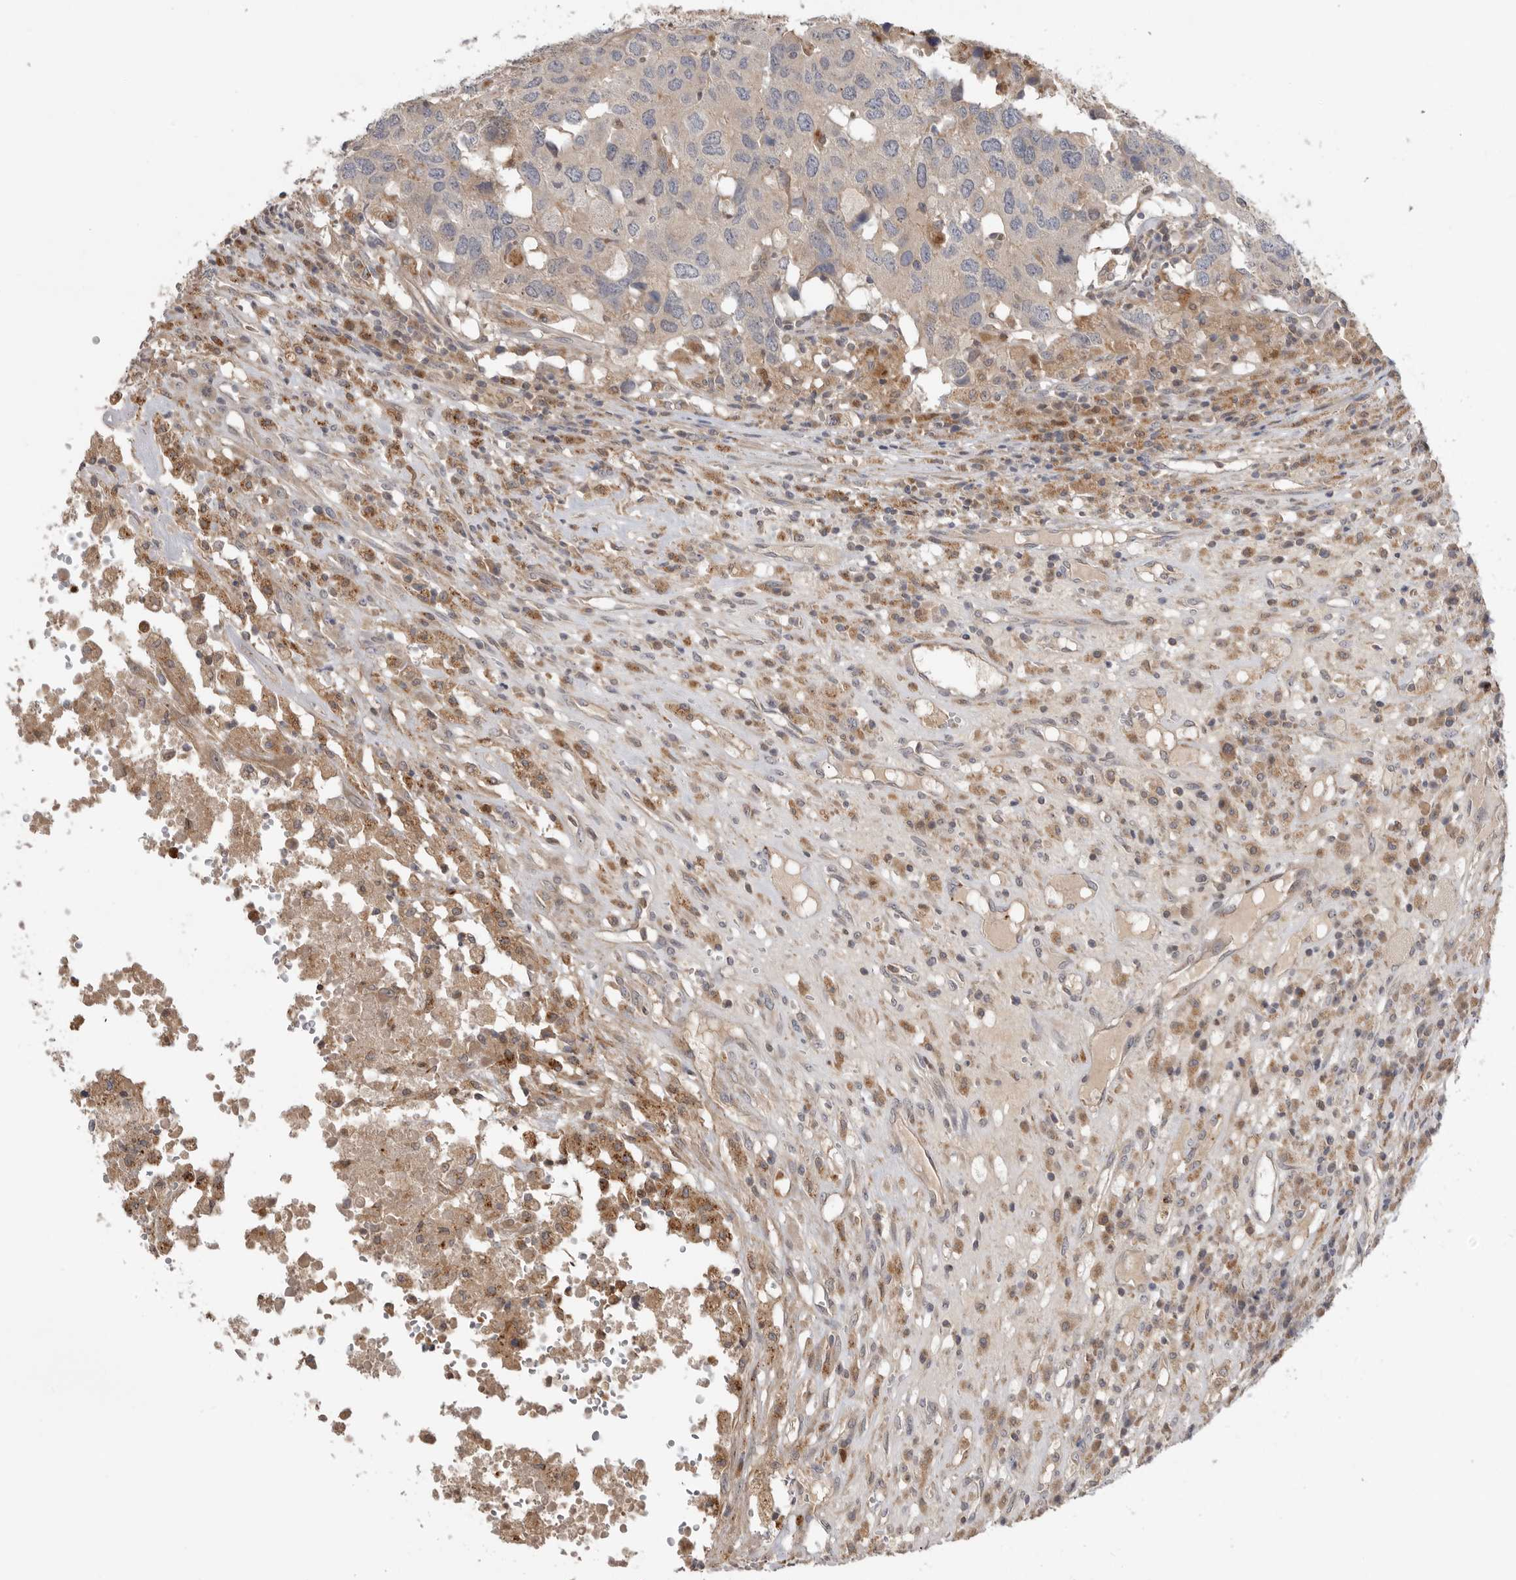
{"staining": {"intensity": "negative", "quantity": "none", "location": "none"}, "tissue": "head and neck cancer", "cell_type": "Tumor cells", "image_type": "cancer", "snomed": [{"axis": "morphology", "description": "Squamous cell carcinoma, NOS"}, {"axis": "topography", "description": "Head-Neck"}], "caption": "DAB (3,3'-diaminobenzidine) immunohistochemical staining of human head and neck squamous cell carcinoma shows no significant expression in tumor cells. (Brightfield microscopy of DAB (3,3'-diaminobenzidine) immunohistochemistry (IHC) at high magnification).", "gene": "GNE", "patient": {"sex": "male", "age": 66}}